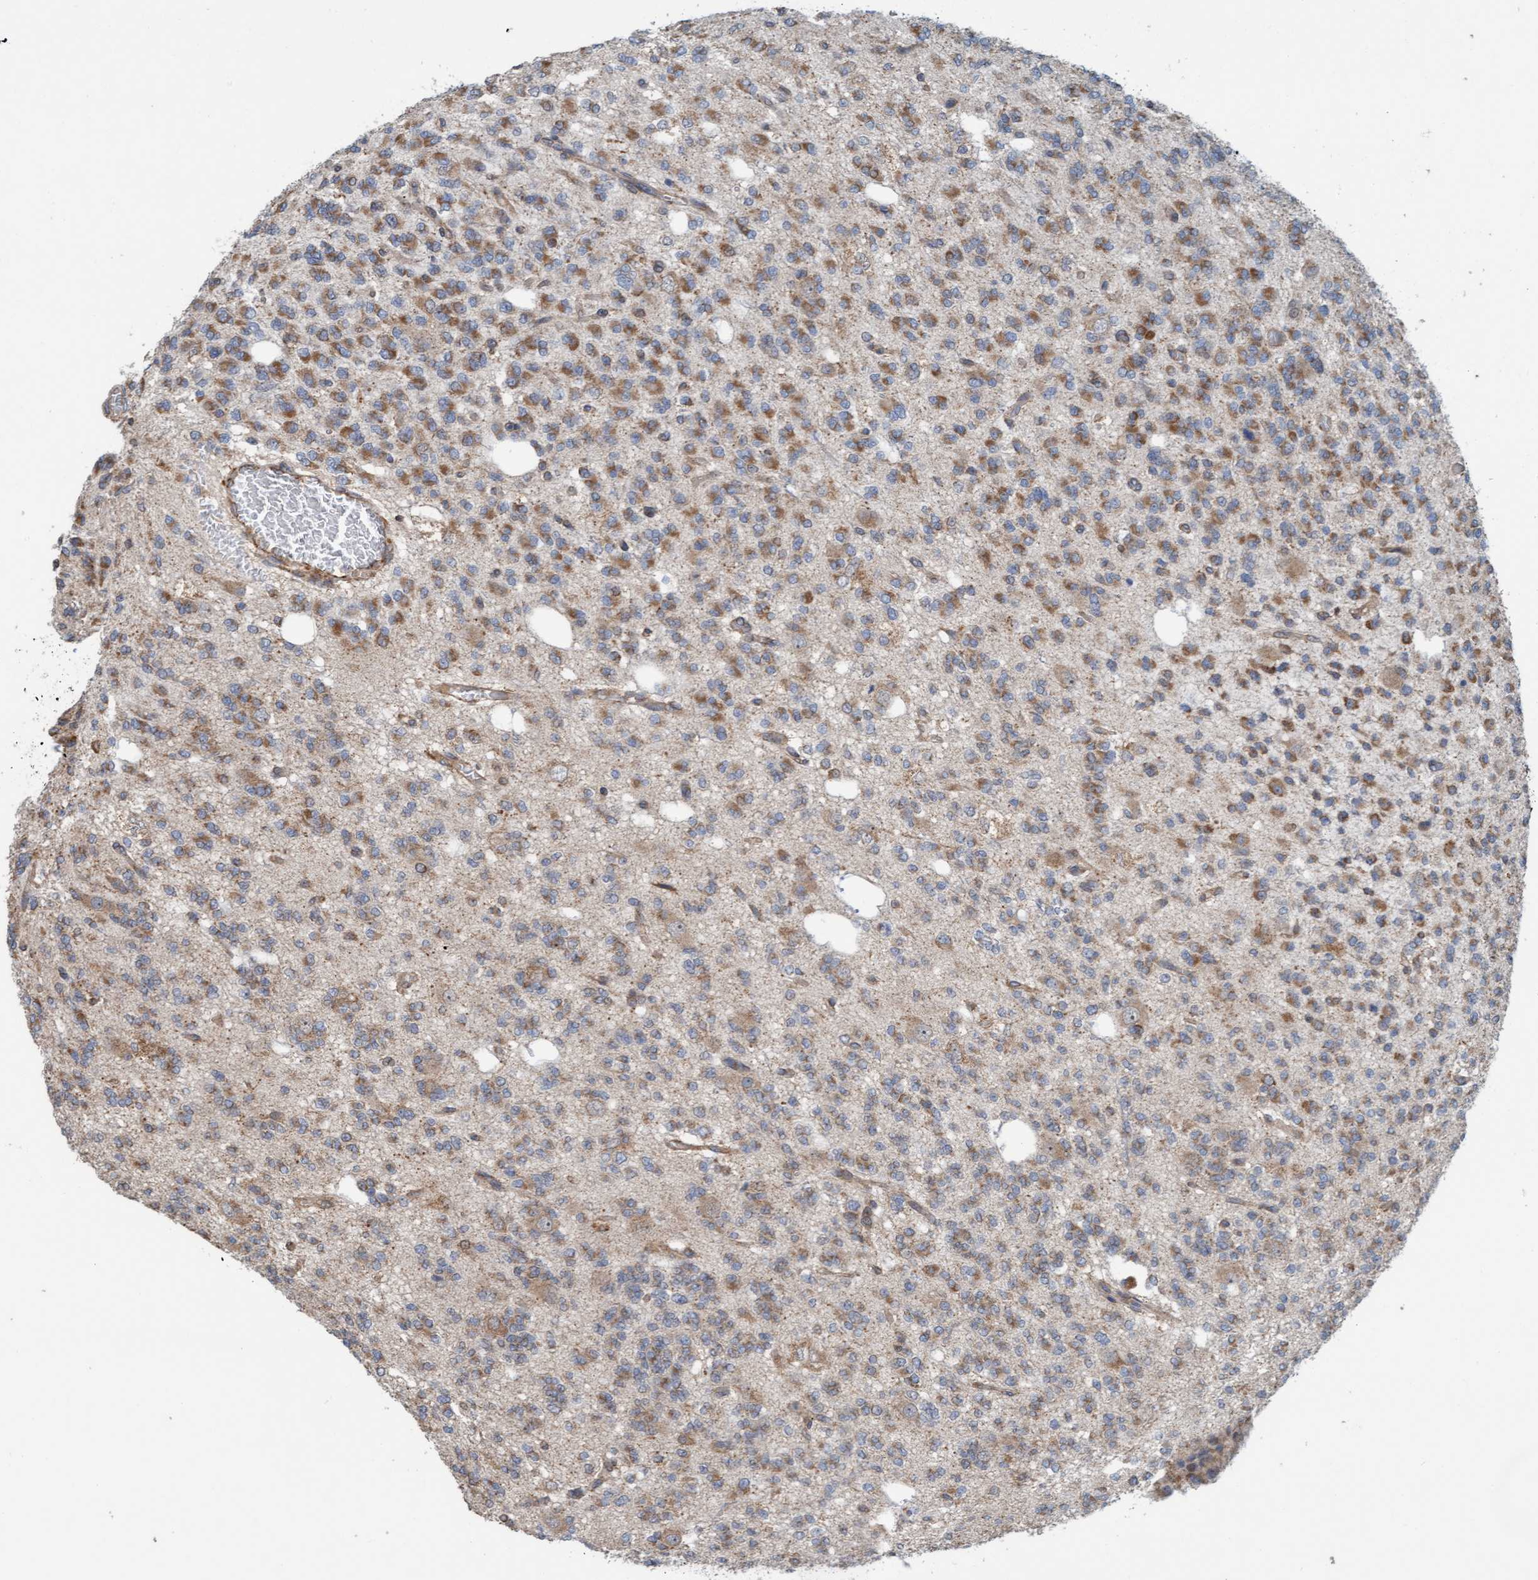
{"staining": {"intensity": "moderate", "quantity": ">75%", "location": "cytoplasmic/membranous"}, "tissue": "glioma", "cell_type": "Tumor cells", "image_type": "cancer", "snomed": [{"axis": "morphology", "description": "Glioma, malignant, Low grade"}, {"axis": "topography", "description": "Brain"}], "caption": "Malignant glioma (low-grade) was stained to show a protein in brown. There is medium levels of moderate cytoplasmic/membranous expression in about >75% of tumor cells. (DAB (3,3'-diaminobenzidine) = brown stain, brightfield microscopy at high magnification).", "gene": "ZNF566", "patient": {"sex": "male", "age": 38}}